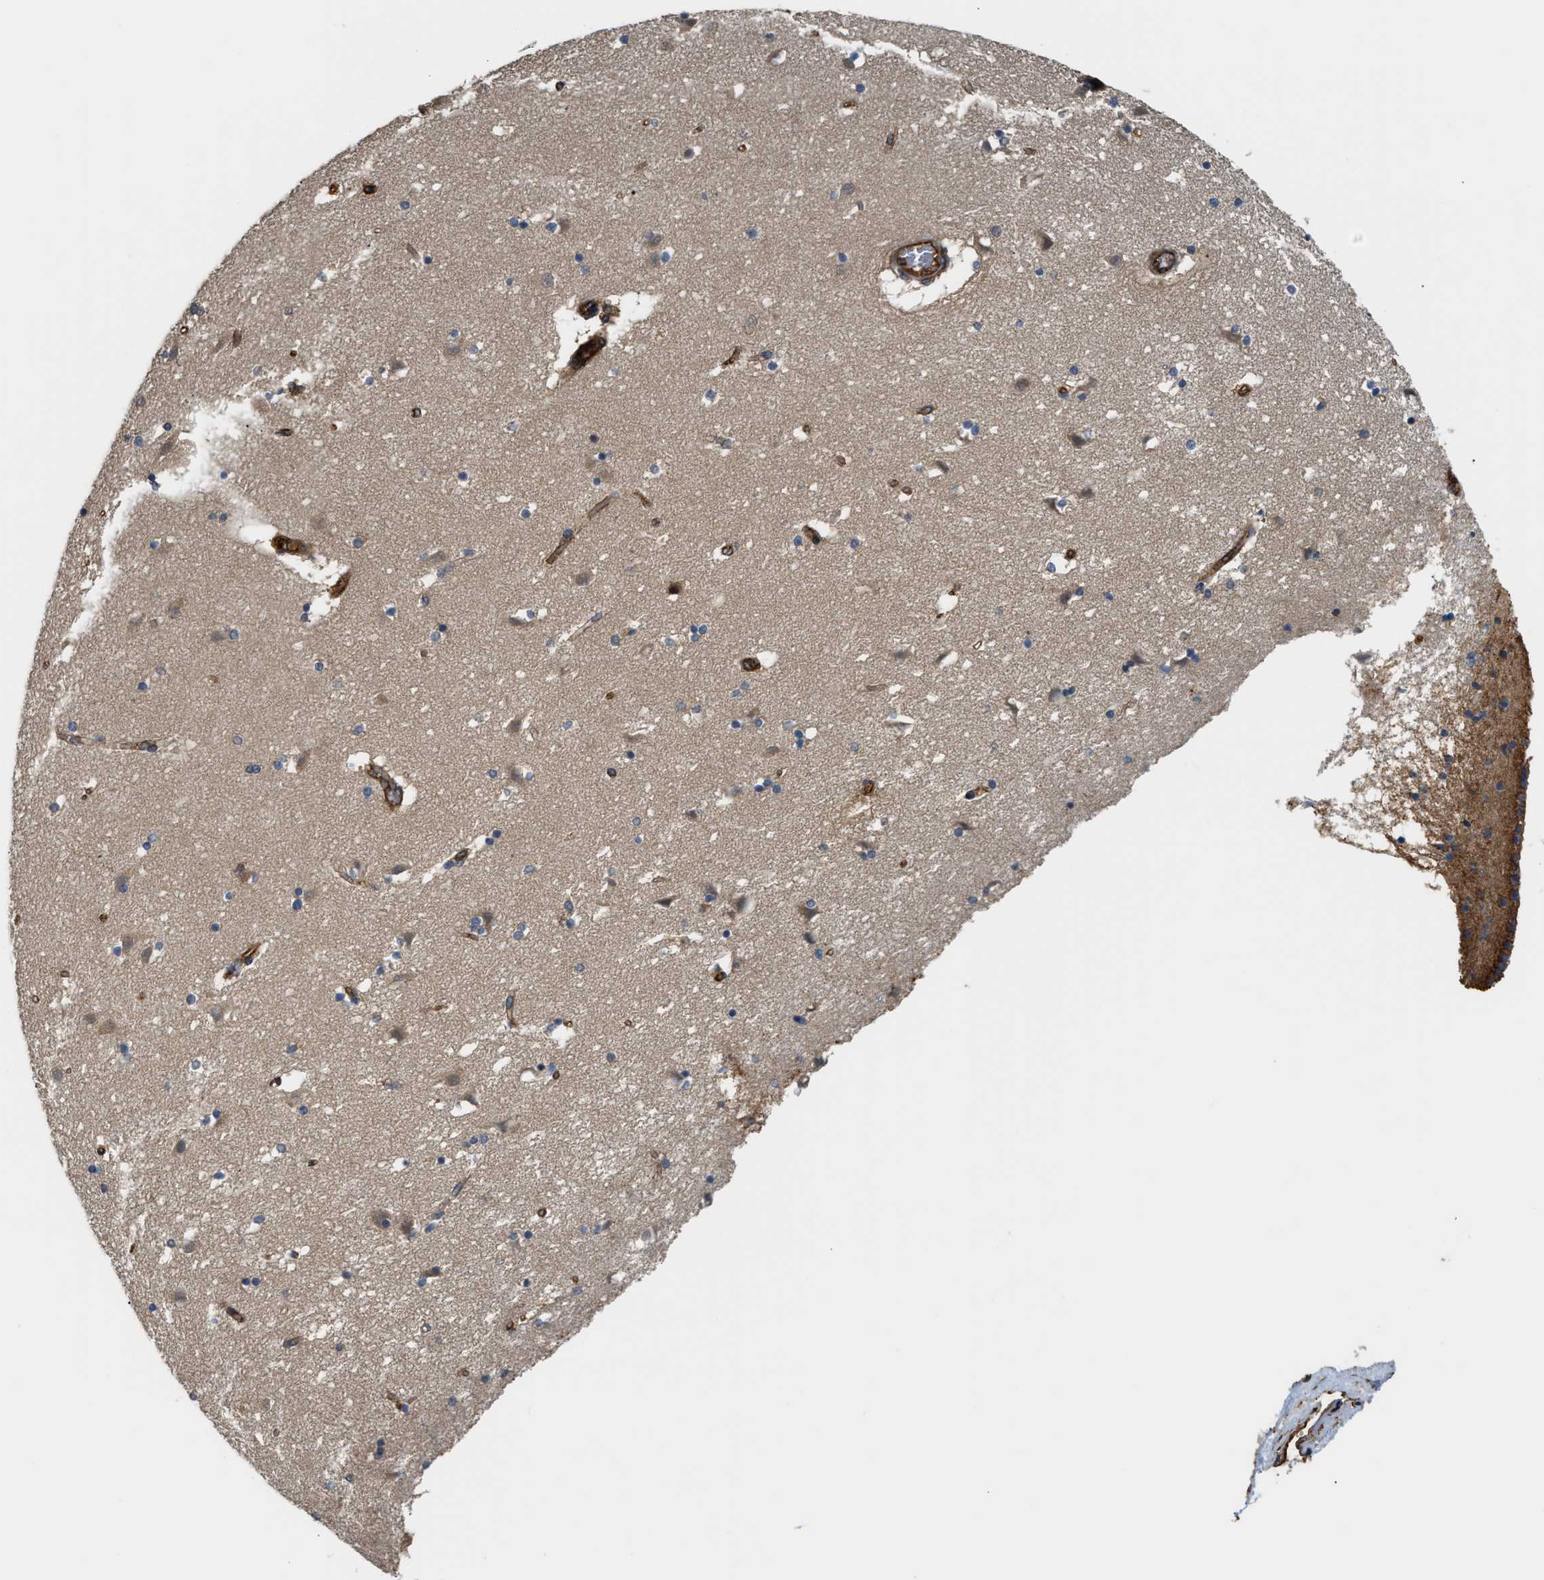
{"staining": {"intensity": "moderate", "quantity": "<25%", "location": "cytoplasmic/membranous"}, "tissue": "caudate", "cell_type": "Glial cells", "image_type": "normal", "snomed": [{"axis": "morphology", "description": "Normal tissue, NOS"}, {"axis": "topography", "description": "Lateral ventricle wall"}], "caption": "IHC photomicrograph of benign human caudate stained for a protein (brown), which exhibits low levels of moderate cytoplasmic/membranous positivity in about <25% of glial cells.", "gene": "DDHD2", "patient": {"sex": "male", "age": 45}}